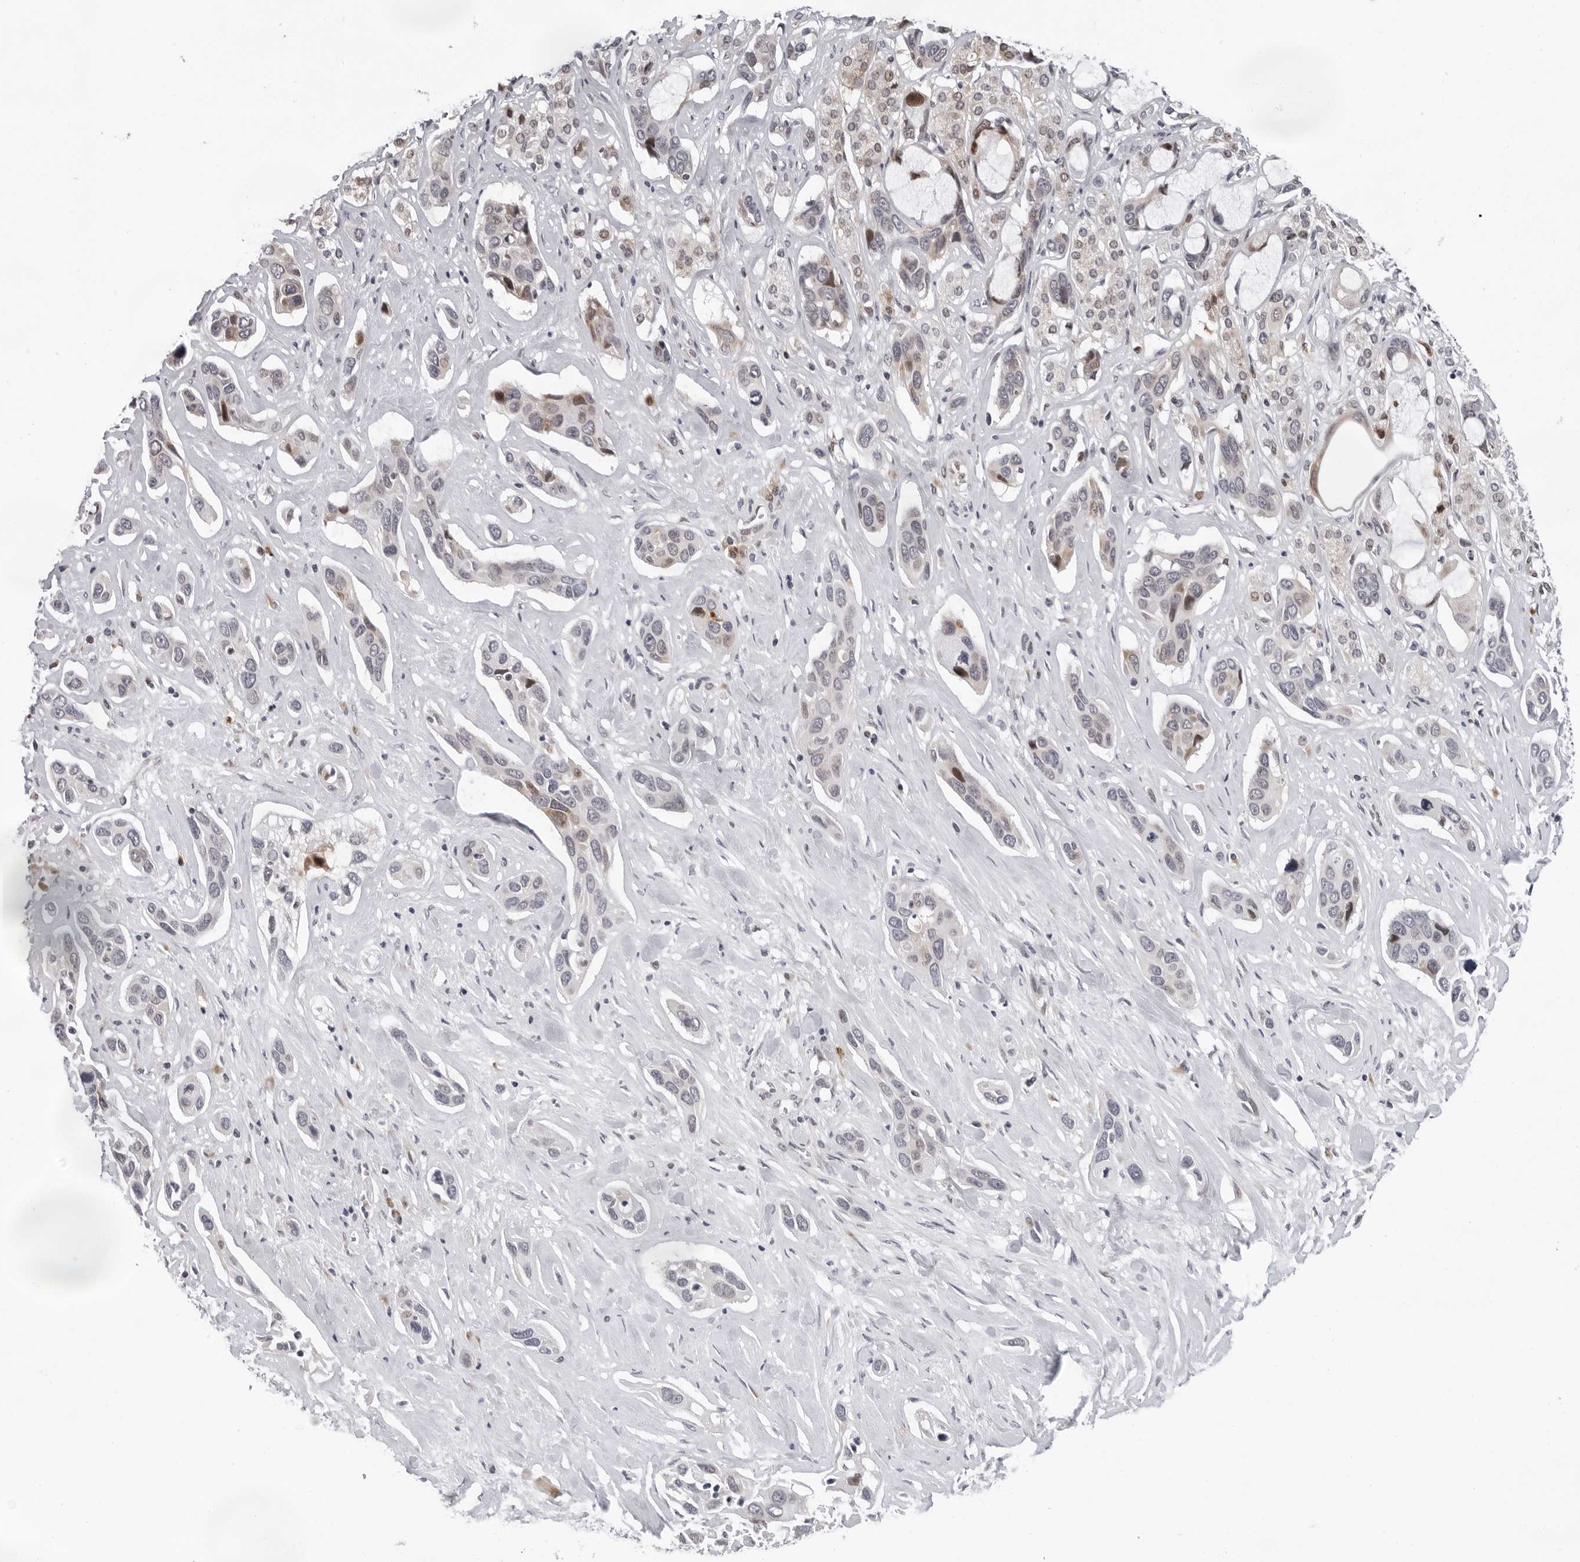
{"staining": {"intensity": "weak", "quantity": "<25%", "location": "cytoplasmic/membranous"}, "tissue": "pancreatic cancer", "cell_type": "Tumor cells", "image_type": "cancer", "snomed": [{"axis": "morphology", "description": "Adenocarcinoma, NOS"}, {"axis": "topography", "description": "Pancreas"}], "caption": "Tumor cells show no significant protein expression in pancreatic cancer (adenocarcinoma).", "gene": "PIP4K2C", "patient": {"sex": "female", "age": 60}}